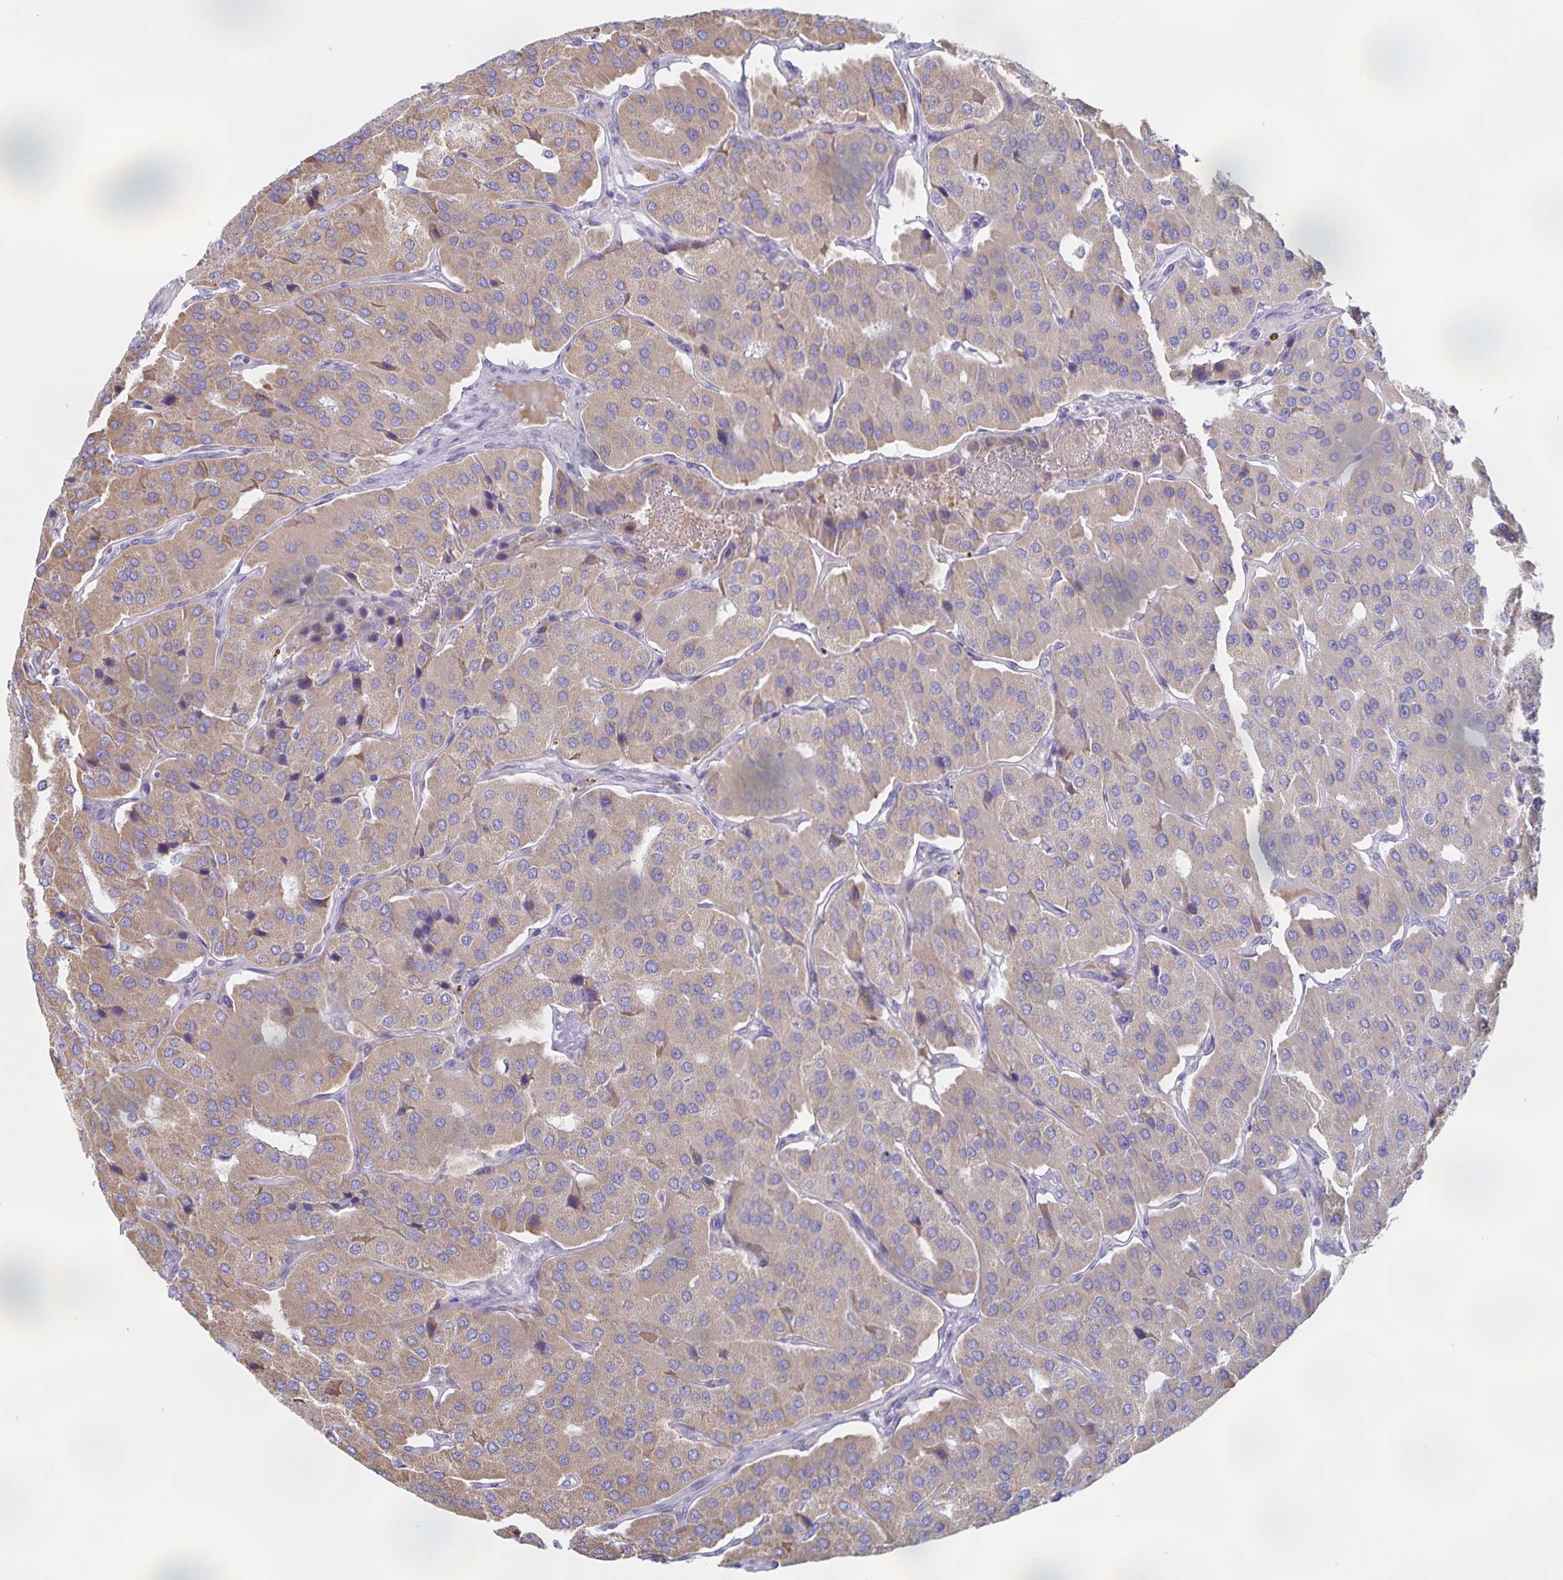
{"staining": {"intensity": "weak", "quantity": ">75%", "location": "cytoplasmic/membranous"}, "tissue": "parathyroid gland", "cell_type": "Glandular cells", "image_type": "normal", "snomed": [{"axis": "morphology", "description": "Normal tissue, NOS"}, {"axis": "morphology", "description": "Adenoma, NOS"}, {"axis": "topography", "description": "Parathyroid gland"}], "caption": "A low amount of weak cytoplasmic/membranous expression is identified in approximately >75% of glandular cells in normal parathyroid gland. The protein is shown in brown color, while the nuclei are stained blue.", "gene": "CENPH", "patient": {"sex": "female", "age": 86}}